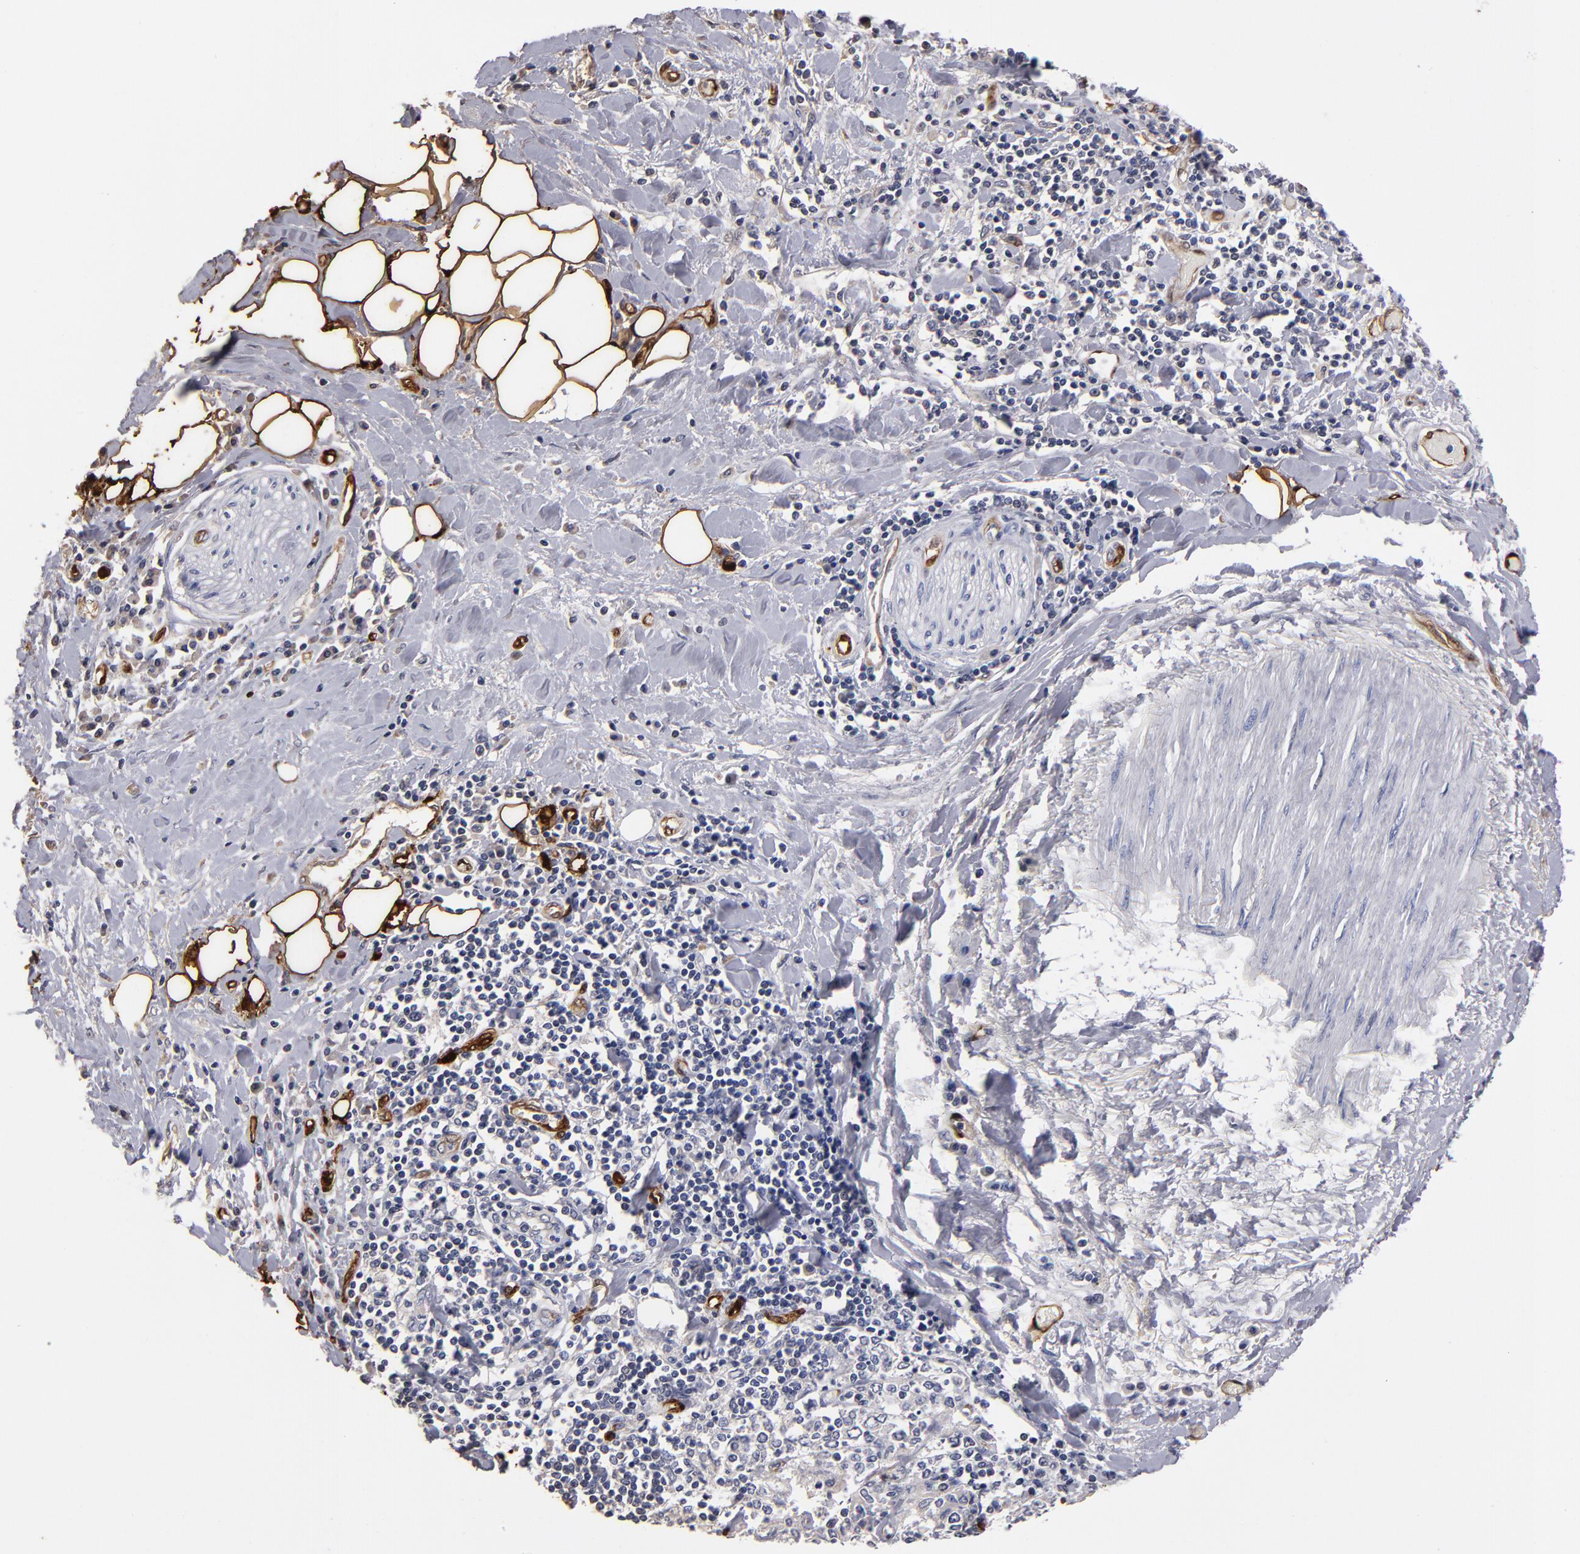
{"staining": {"intensity": "negative", "quantity": "none", "location": "none"}, "tissue": "pancreatic cancer", "cell_type": "Tumor cells", "image_type": "cancer", "snomed": [{"axis": "morphology", "description": "Adenocarcinoma, NOS"}, {"axis": "topography", "description": "Pancreas"}], "caption": "IHC of human pancreatic cancer (adenocarcinoma) demonstrates no positivity in tumor cells. (DAB immunohistochemistry (IHC) with hematoxylin counter stain).", "gene": "FABP4", "patient": {"sex": "female", "age": 64}}